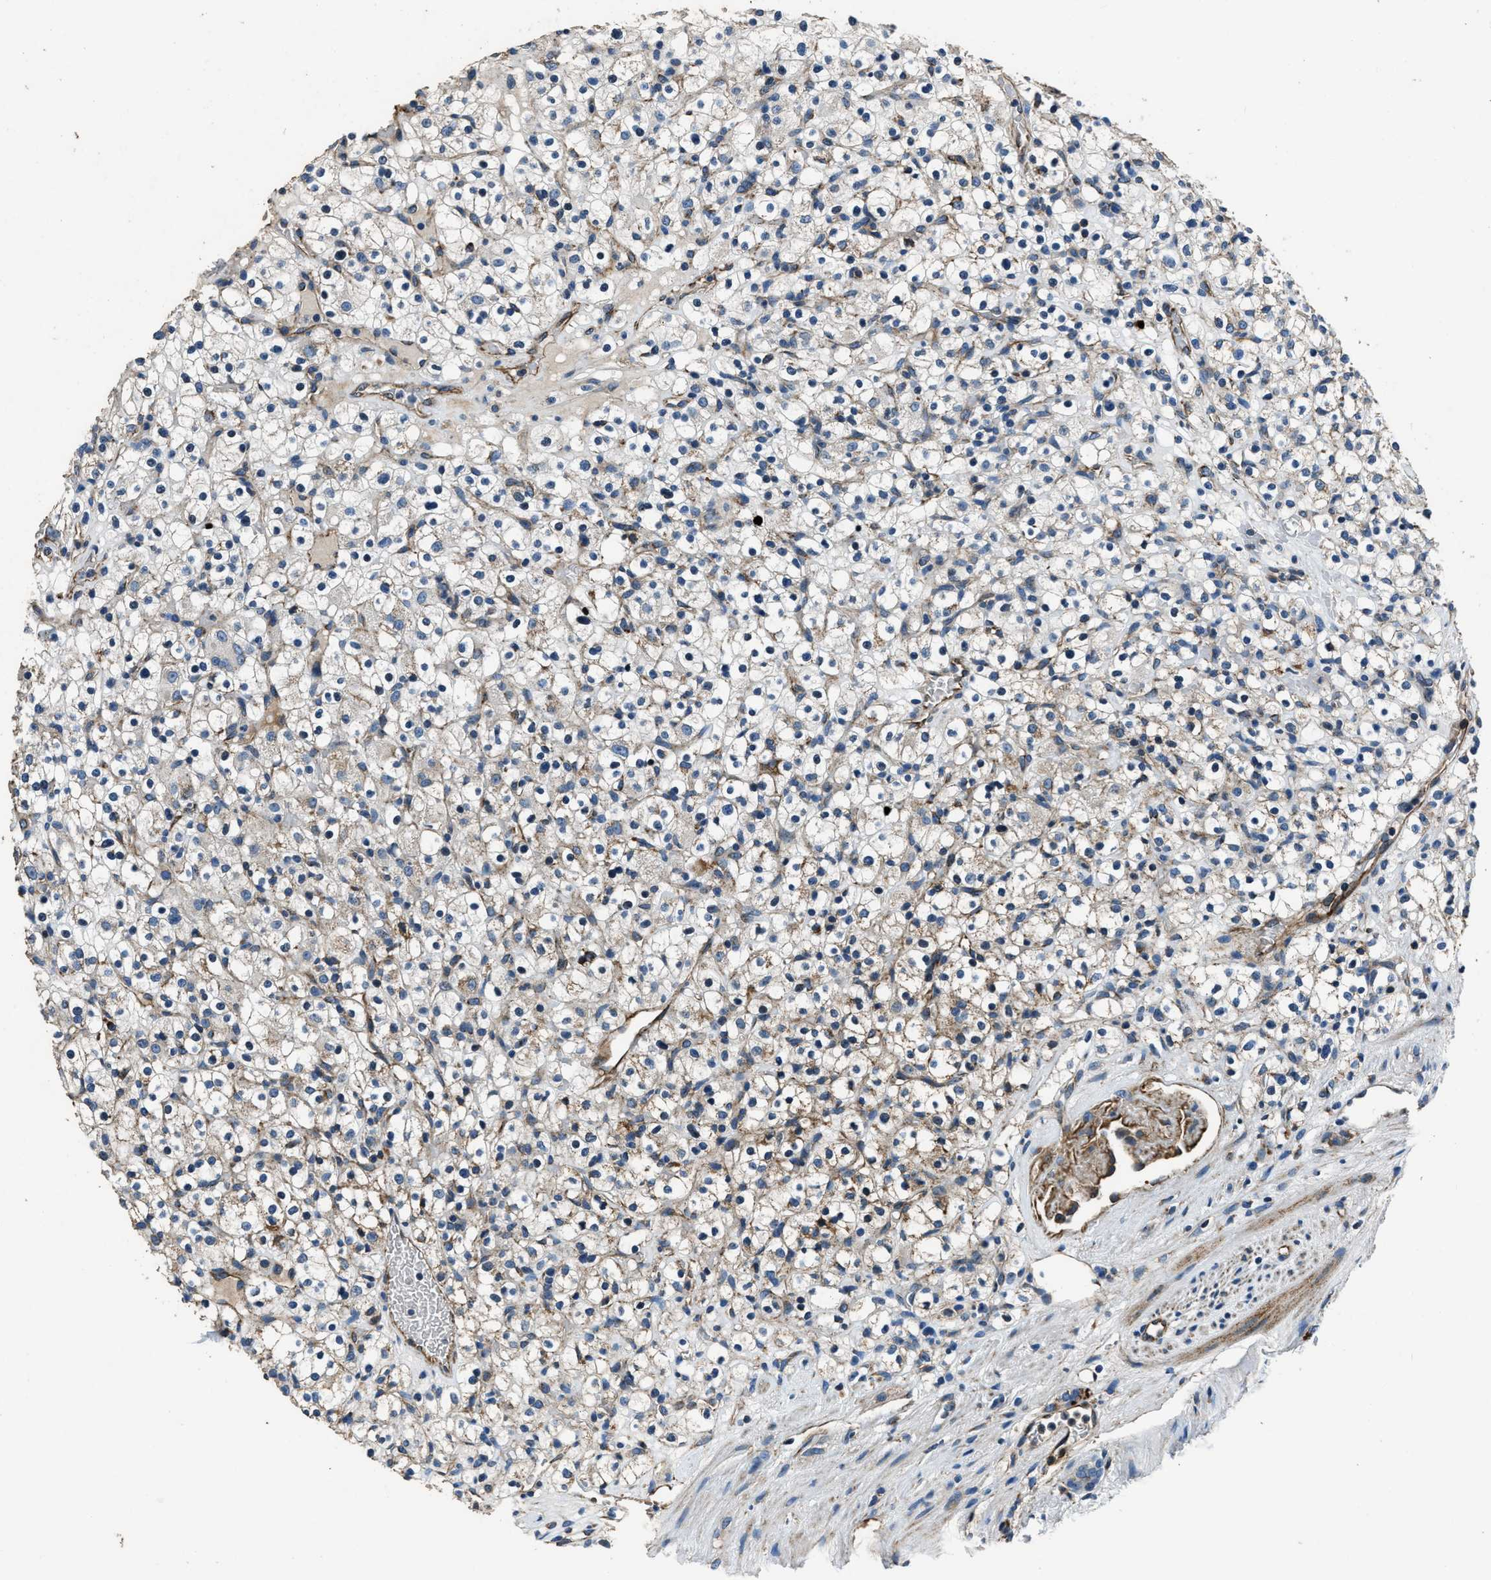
{"staining": {"intensity": "weak", "quantity": "<25%", "location": "cytoplasmic/membranous"}, "tissue": "renal cancer", "cell_type": "Tumor cells", "image_type": "cancer", "snomed": [{"axis": "morphology", "description": "Normal tissue, NOS"}, {"axis": "morphology", "description": "Adenocarcinoma, NOS"}, {"axis": "topography", "description": "Kidney"}], "caption": "Tumor cells are negative for protein expression in human renal cancer (adenocarcinoma).", "gene": "OGDH", "patient": {"sex": "female", "age": 72}}